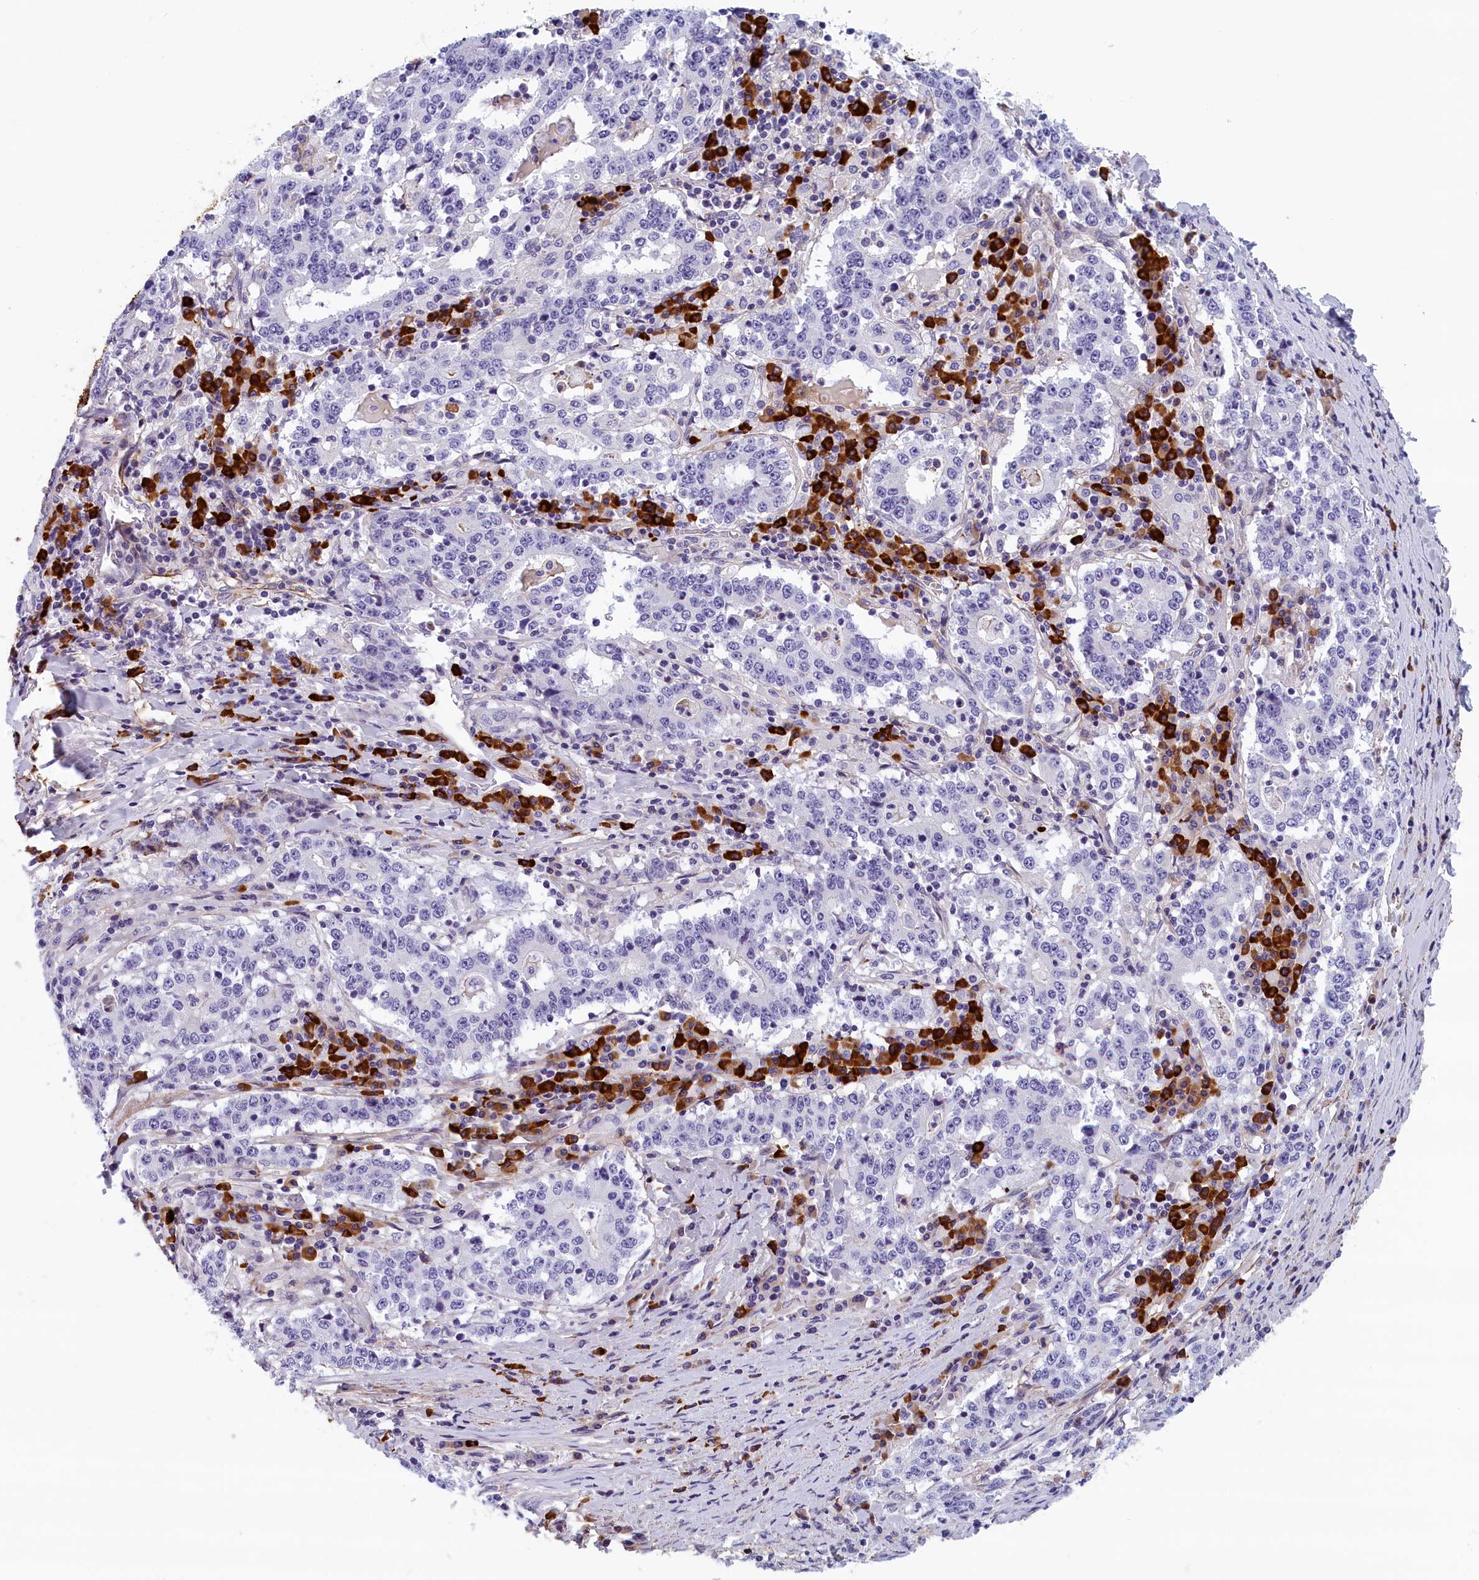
{"staining": {"intensity": "negative", "quantity": "none", "location": "none"}, "tissue": "stomach cancer", "cell_type": "Tumor cells", "image_type": "cancer", "snomed": [{"axis": "morphology", "description": "Adenocarcinoma, NOS"}, {"axis": "topography", "description": "Stomach"}], "caption": "The micrograph displays no significant positivity in tumor cells of stomach cancer.", "gene": "BCL2L13", "patient": {"sex": "male", "age": 59}}